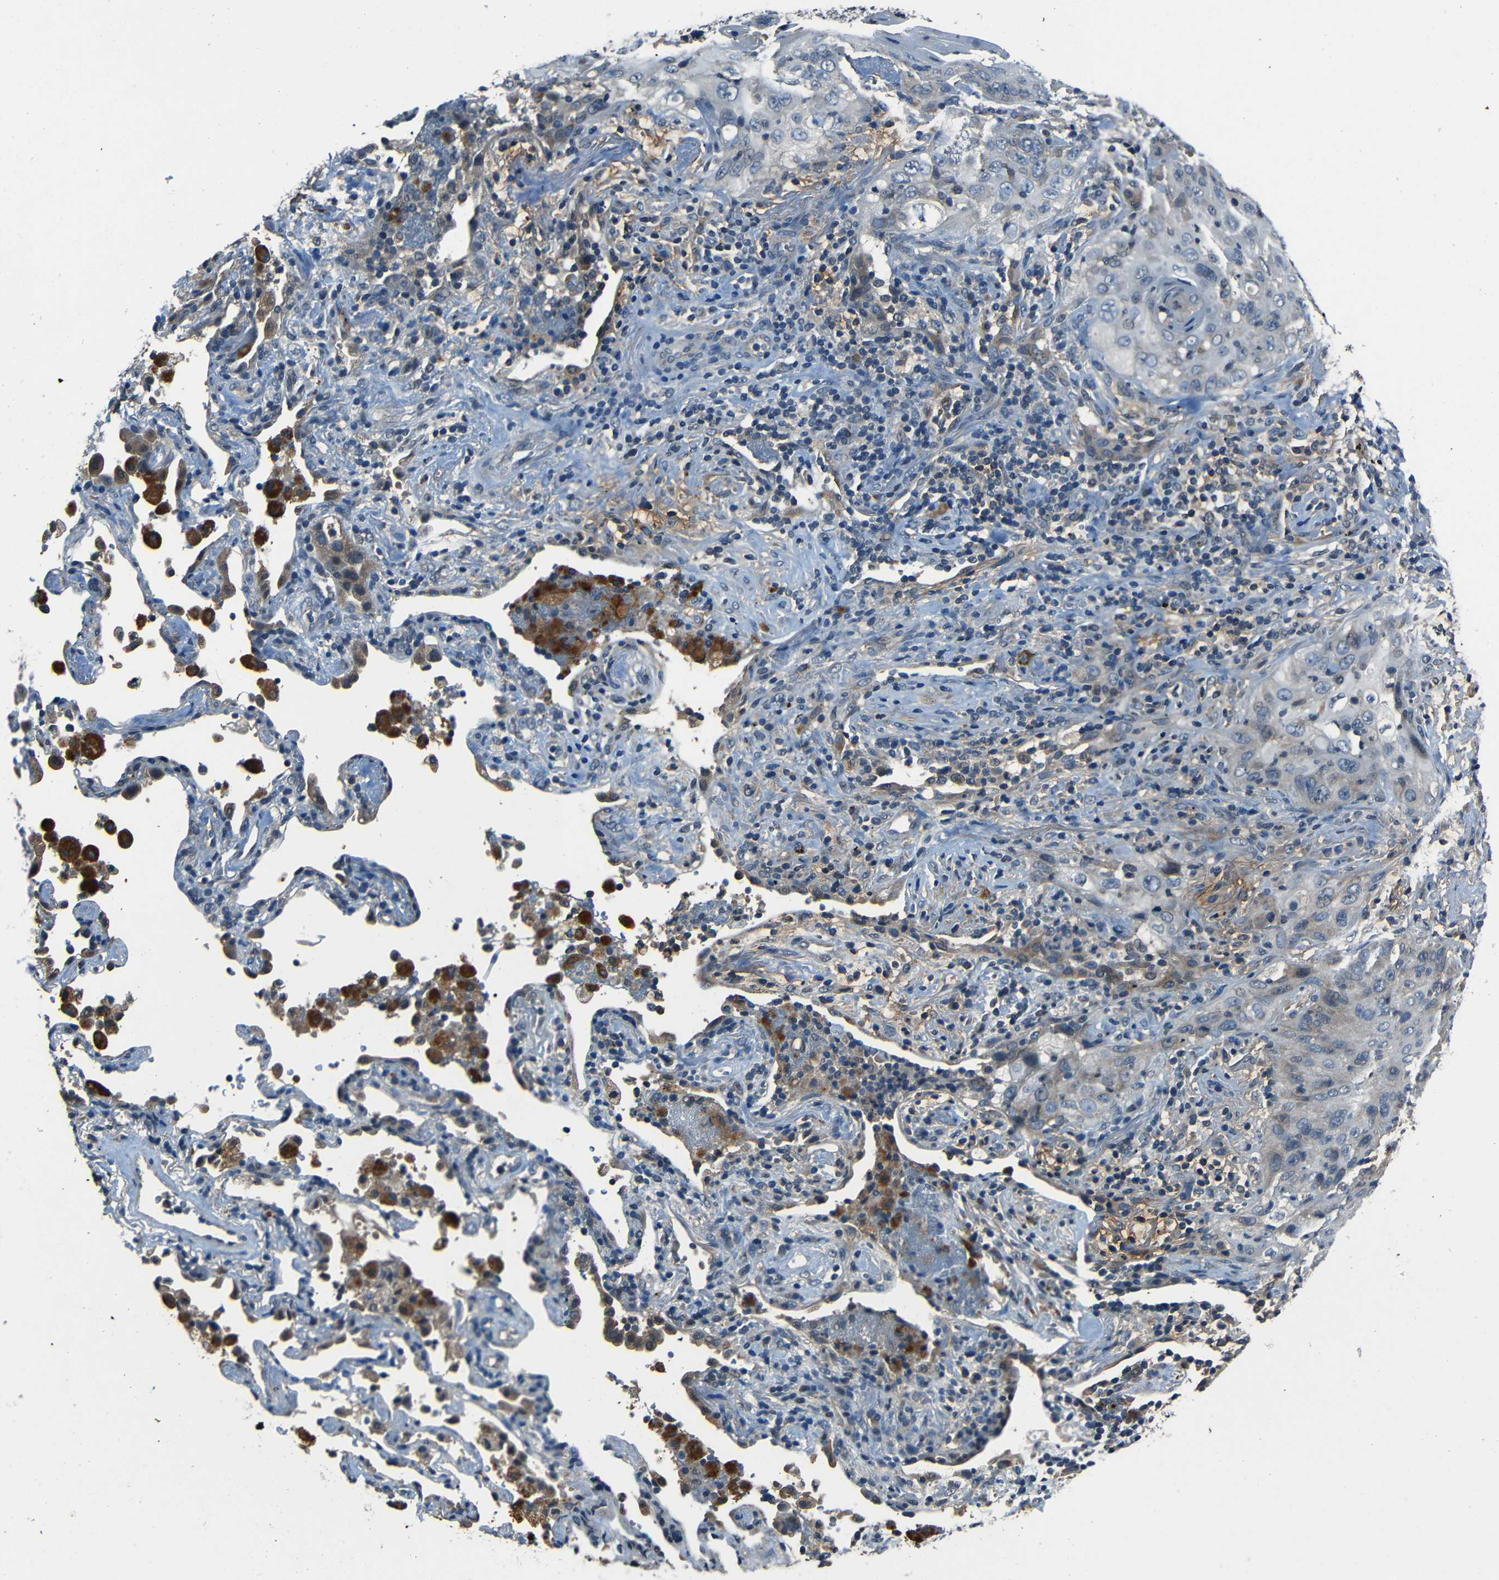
{"staining": {"intensity": "negative", "quantity": "none", "location": "none"}, "tissue": "lung cancer", "cell_type": "Tumor cells", "image_type": "cancer", "snomed": [{"axis": "morphology", "description": "Squamous cell carcinoma, NOS"}, {"axis": "topography", "description": "Lung"}], "caption": "There is no significant positivity in tumor cells of lung cancer.", "gene": "SLA", "patient": {"sex": "female", "age": 67}}